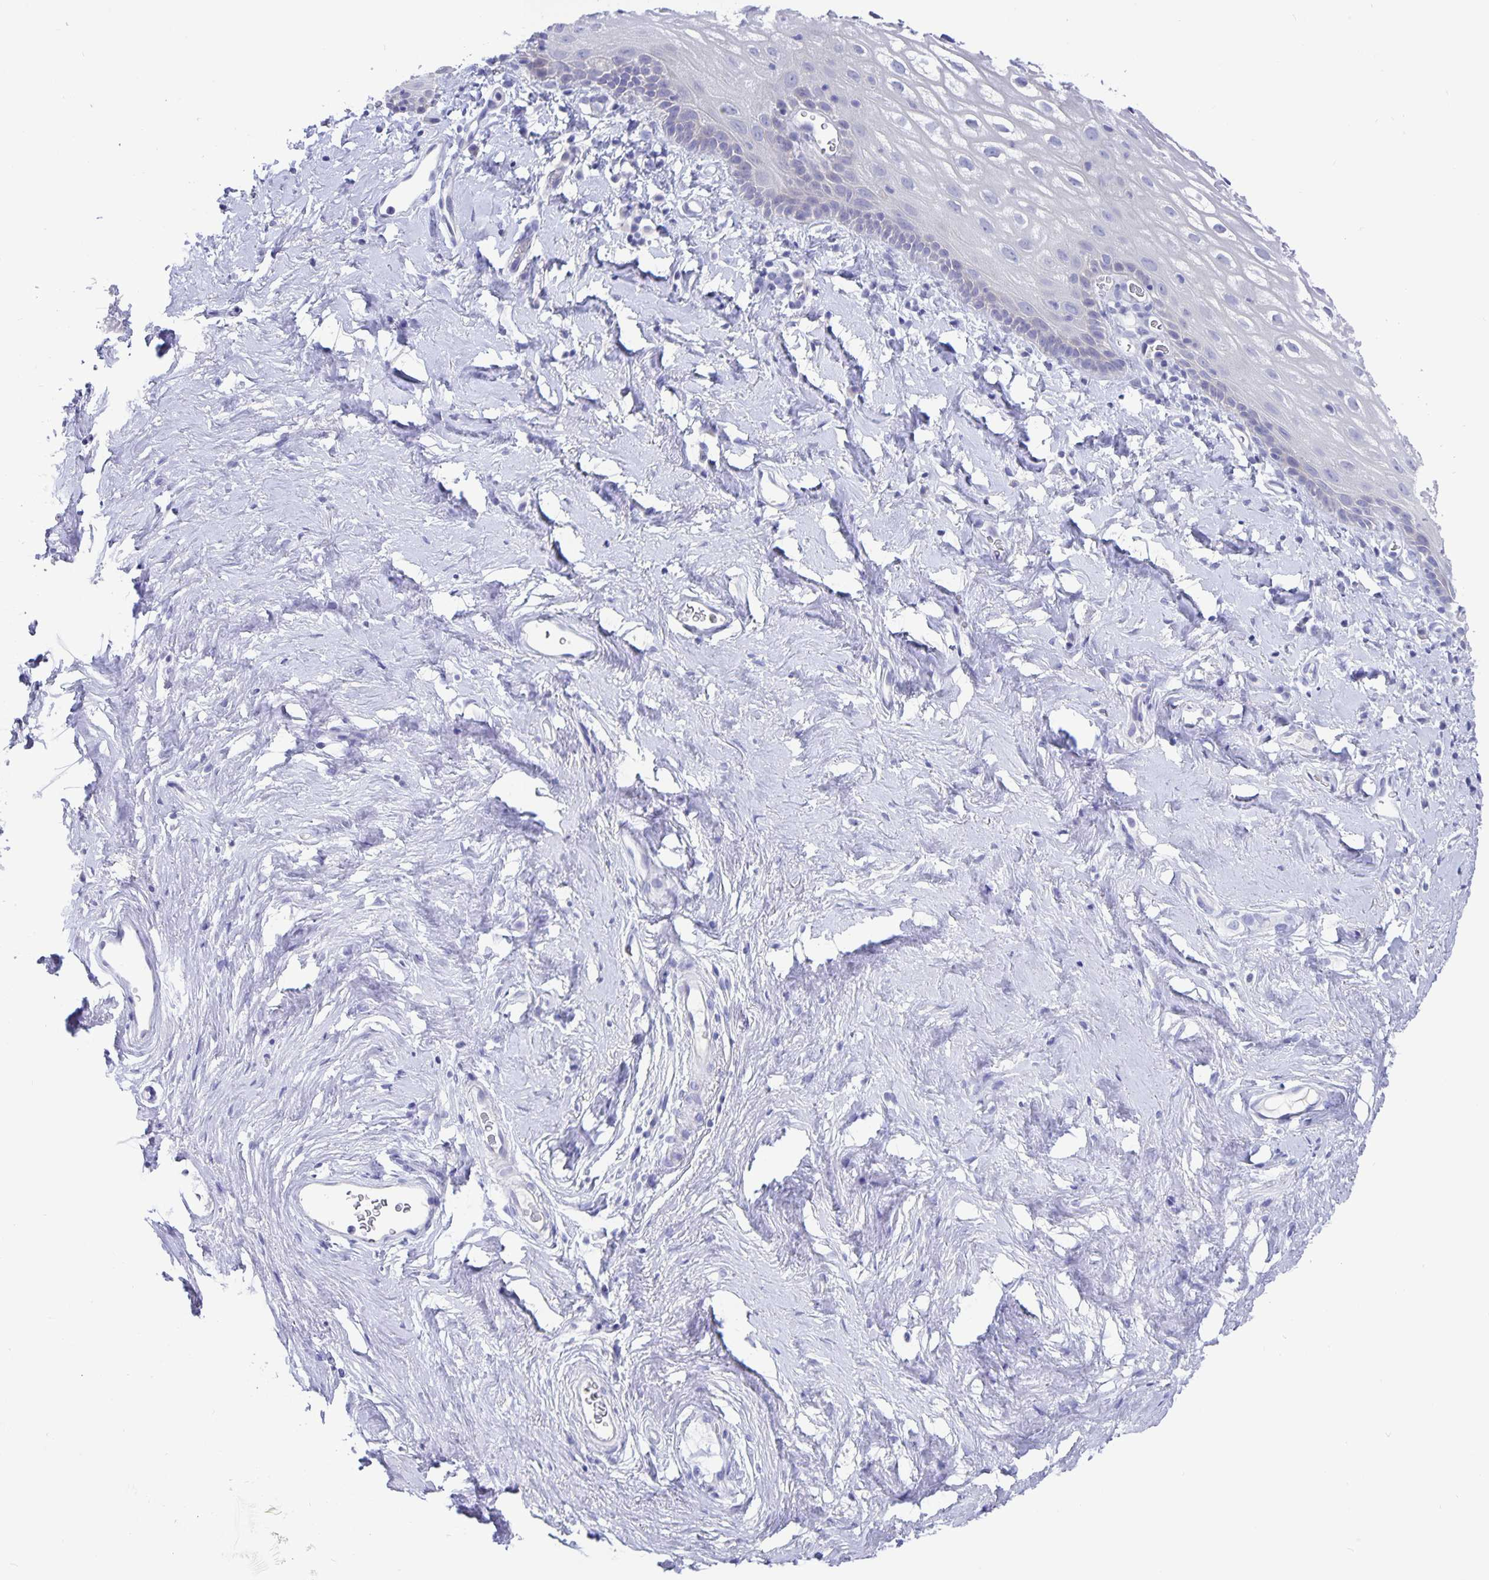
{"staining": {"intensity": "negative", "quantity": "none", "location": "none"}, "tissue": "vagina", "cell_type": "Squamous epithelial cells", "image_type": "normal", "snomed": [{"axis": "morphology", "description": "Normal tissue, NOS"}, {"axis": "morphology", "description": "Adenocarcinoma, NOS"}, {"axis": "topography", "description": "Rectum"}, {"axis": "topography", "description": "Vagina"}, {"axis": "topography", "description": "Peripheral nerve tissue"}], "caption": "Normal vagina was stained to show a protein in brown. There is no significant expression in squamous epithelial cells. (Brightfield microscopy of DAB (3,3'-diaminobenzidine) immunohistochemistry (IHC) at high magnification).", "gene": "ERMN", "patient": {"sex": "female", "age": 71}}